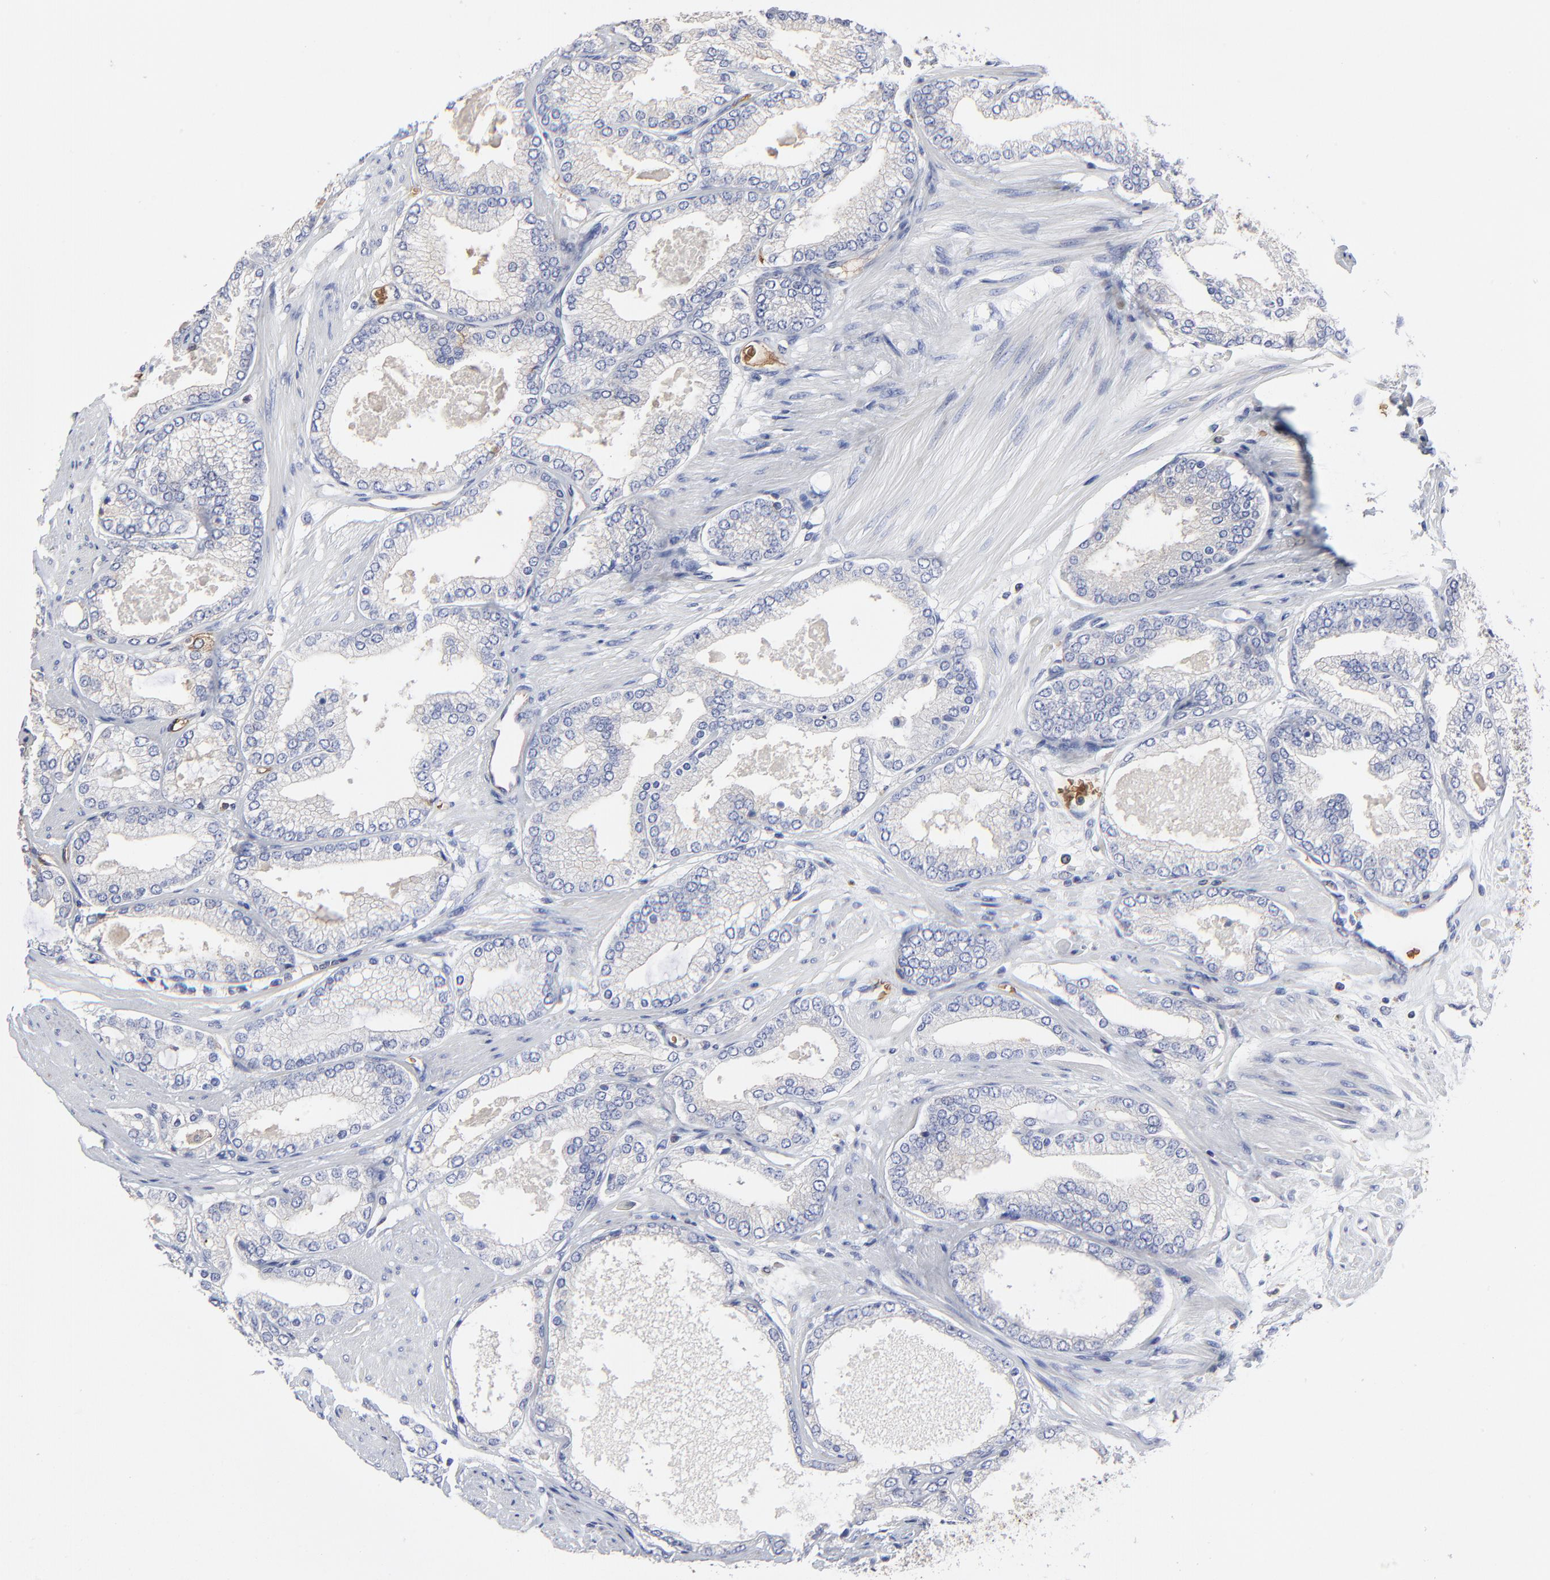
{"staining": {"intensity": "negative", "quantity": "none", "location": "none"}, "tissue": "prostate cancer", "cell_type": "Tumor cells", "image_type": "cancer", "snomed": [{"axis": "morphology", "description": "Adenocarcinoma, High grade"}, {"axis": "topography", "description": "Prostate"}], "caption": "This image is of prostate high-grade adenocarcinoma stained with IHC to label a protein in brown with the nuclei are counter-stained blue. There is no positivity in tumor cells.", "gene": "PAG1", "patient": {"sex": "male", "age": 61}}